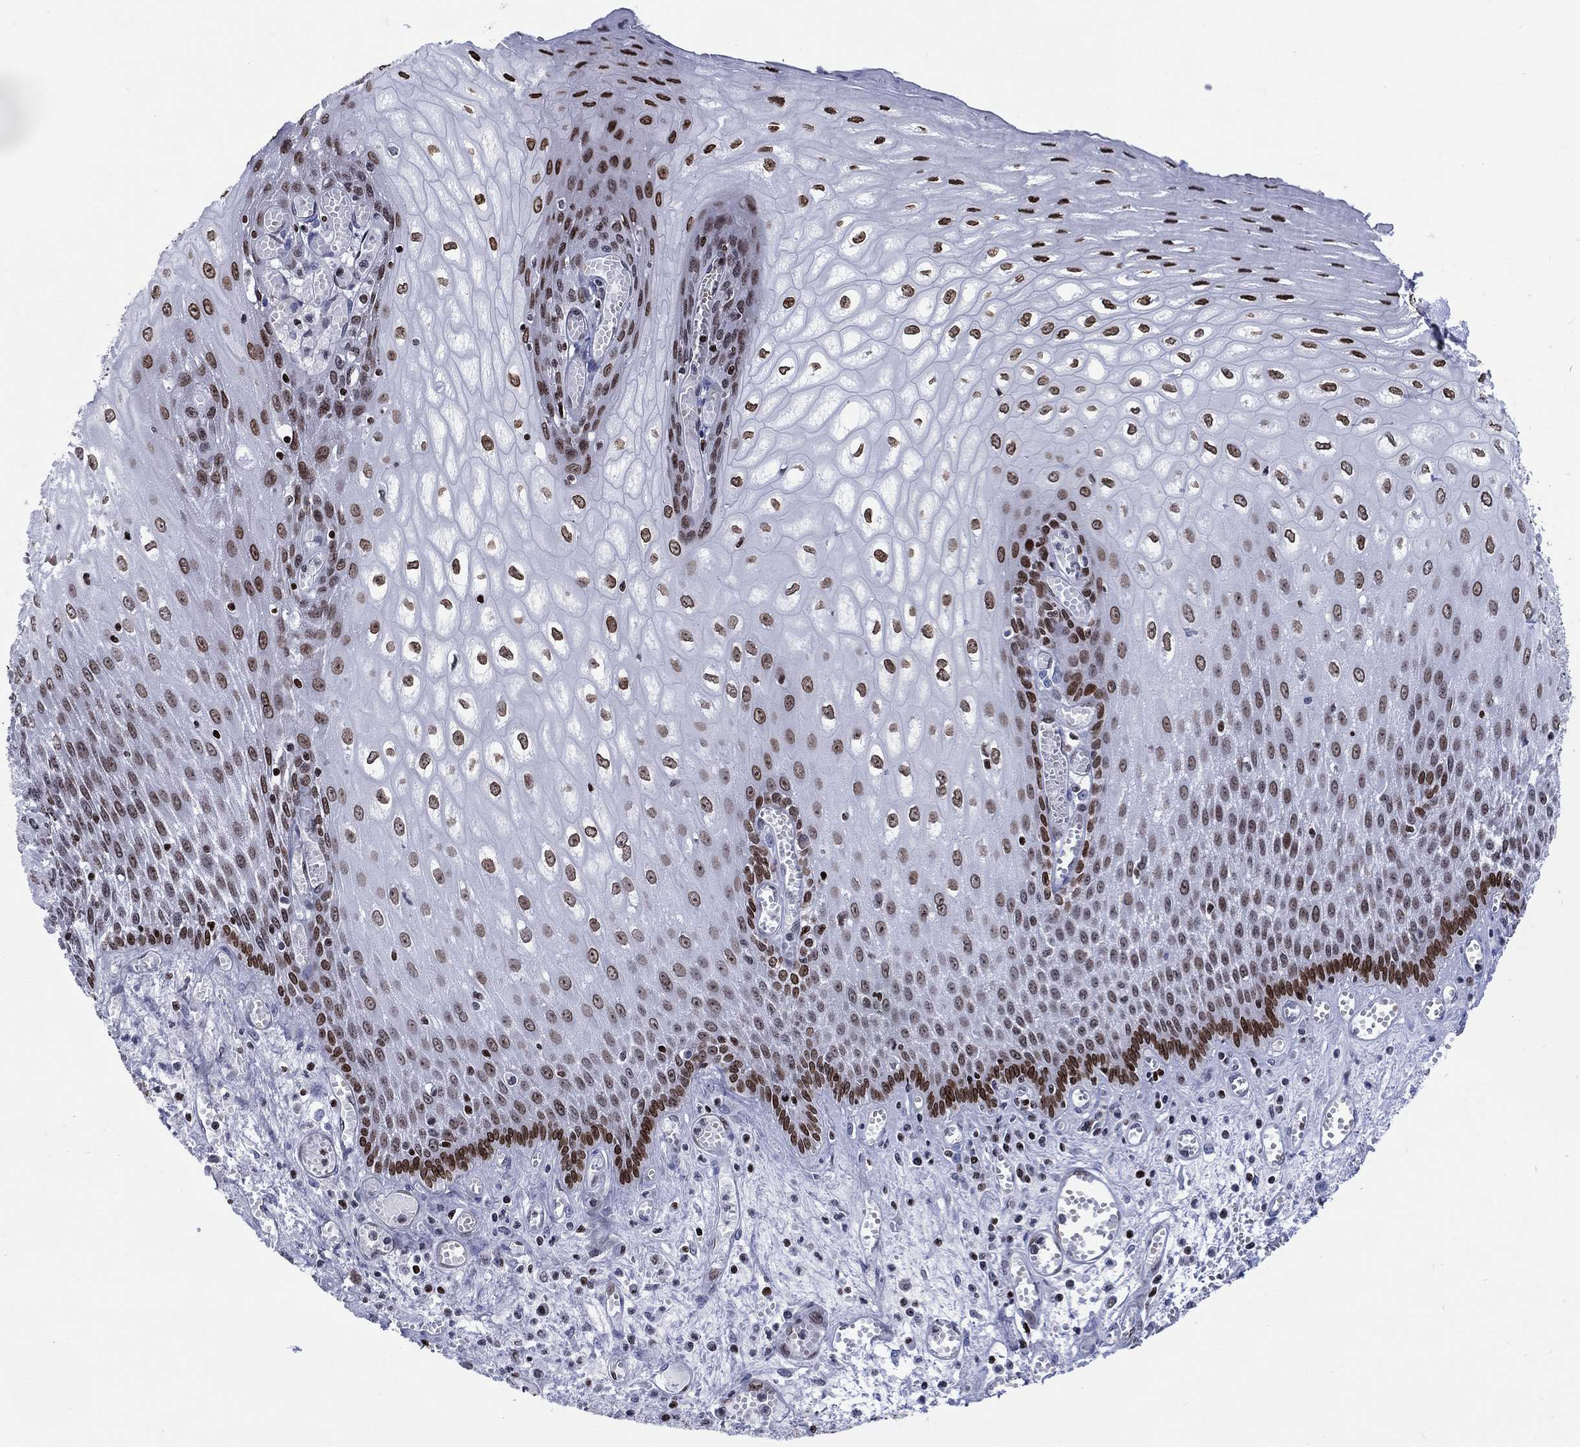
{"staining": {"intensity": "strong", "quantity": "25%-75%", "location": "nuclear"}, "tissue": "esophagus", "cell_type": "Squamous epithelial cells", "image_type": "normal", "snomed": [{"axis": "morphology", "description": "Normal tissue, NOS"}, {"axis": "topography", "description": "Esophagus"}], "caption": "A brown stain highlights strong nuclear positivity of a protein in squamous epithelial cells of normal human esophagus. The protein is shown in brown color, while the nuclei are stained blue.", "gene": "HMGA1", "patient": {"sex": "male", "age": 58}}